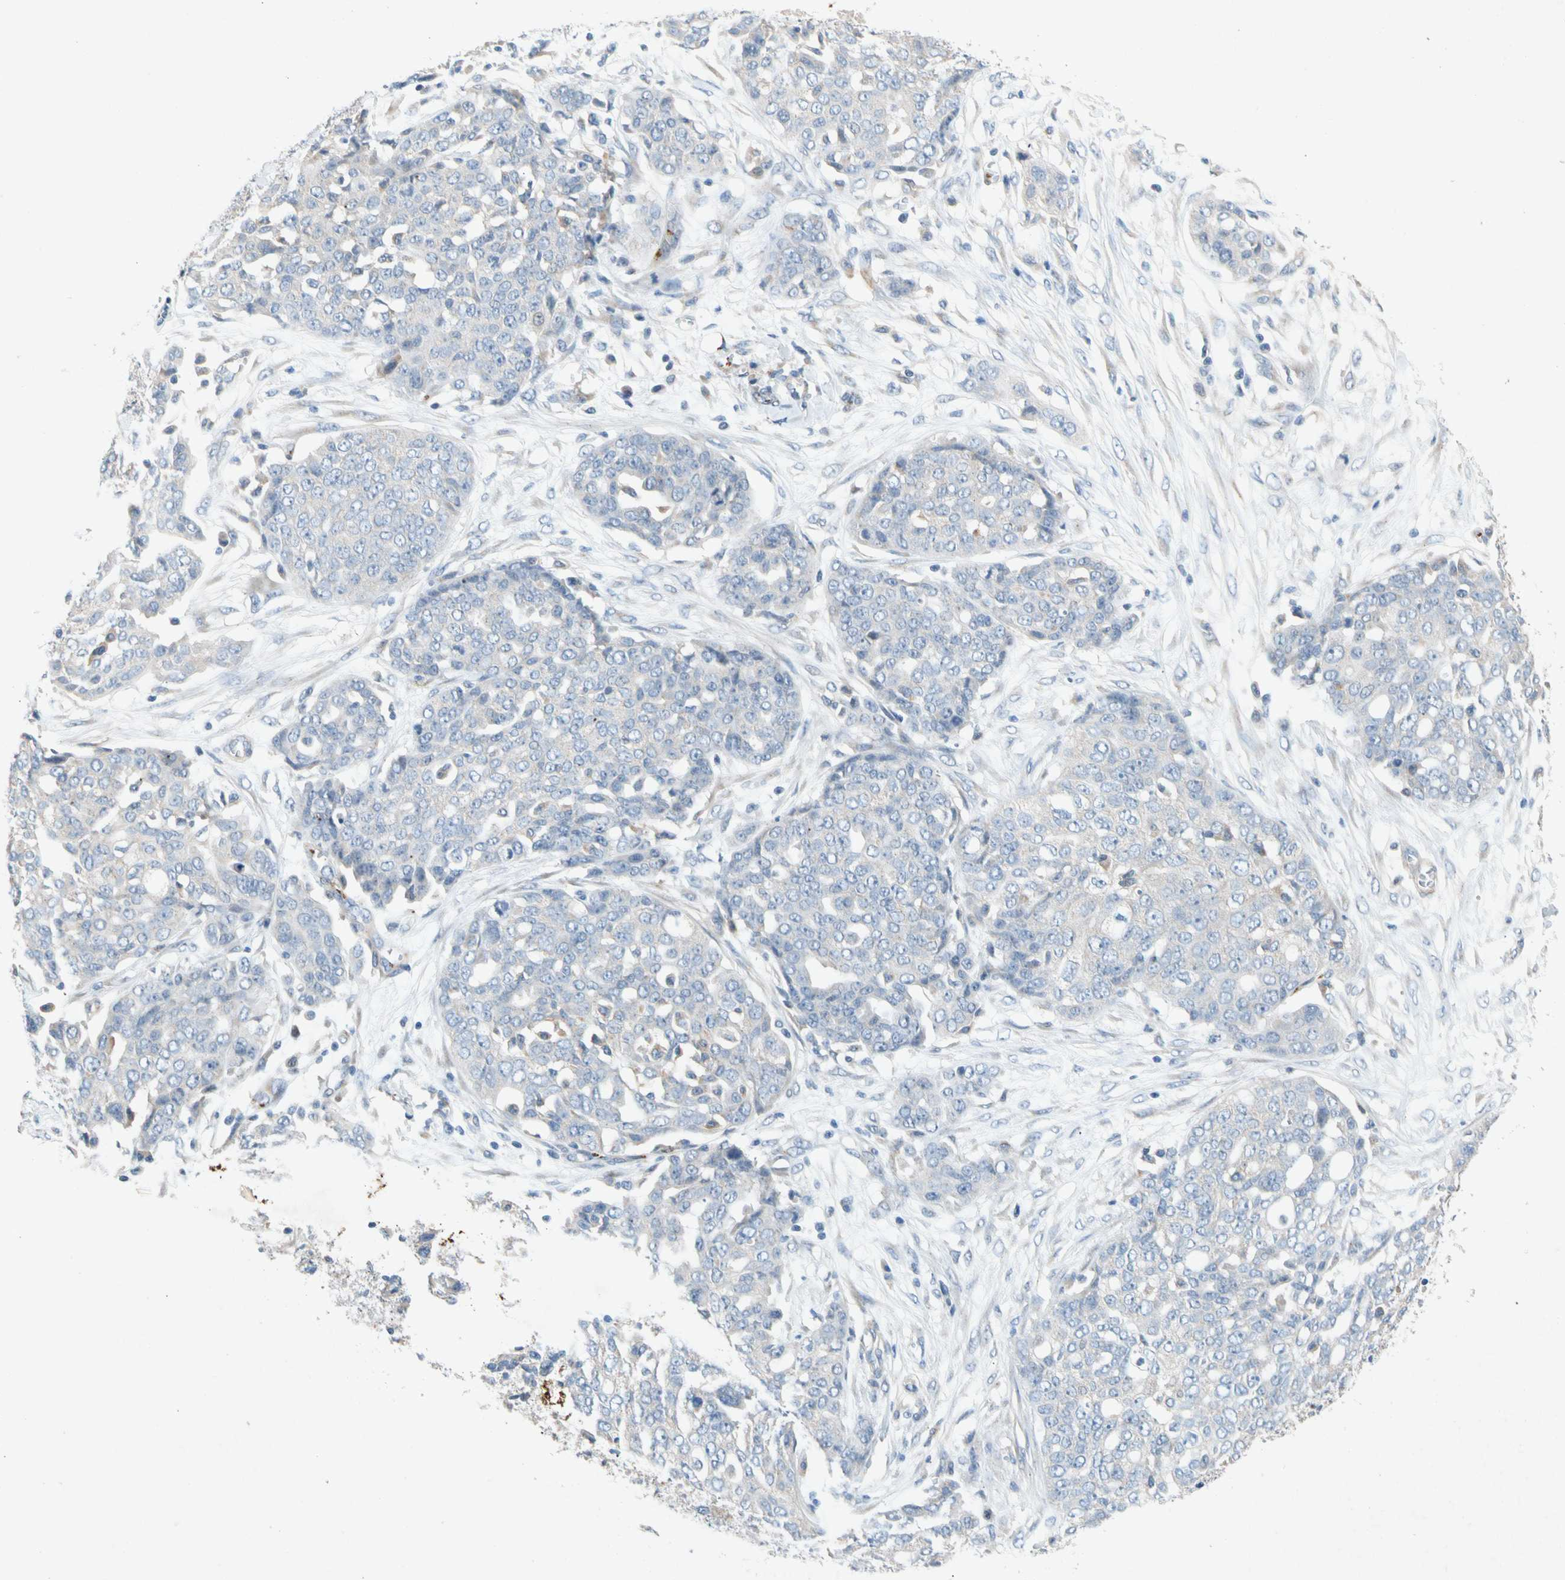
{"staining": {"intensity": "negative", "quantity": "none", "location": "none"}, "tissue": "ovarian cancer", "cell_type": "Tumor cells", "image_type": "cancer", "snomed": [{"axis": "morphology", "description": "Cystadenocarcinoma, serous, NOS"}, {"axis": "topography", "description": "Soft tissue"}, {"axis": "topography", "description": "Ovary"}], "caption": "The immunohistochemistry (IHC) photomicrograph has no significant expression in tumor cells of ovarian serous cystadenocarcinoma tissue.", "gene": "GASK1B", "patient": {"sex": "female", "age": 57}}